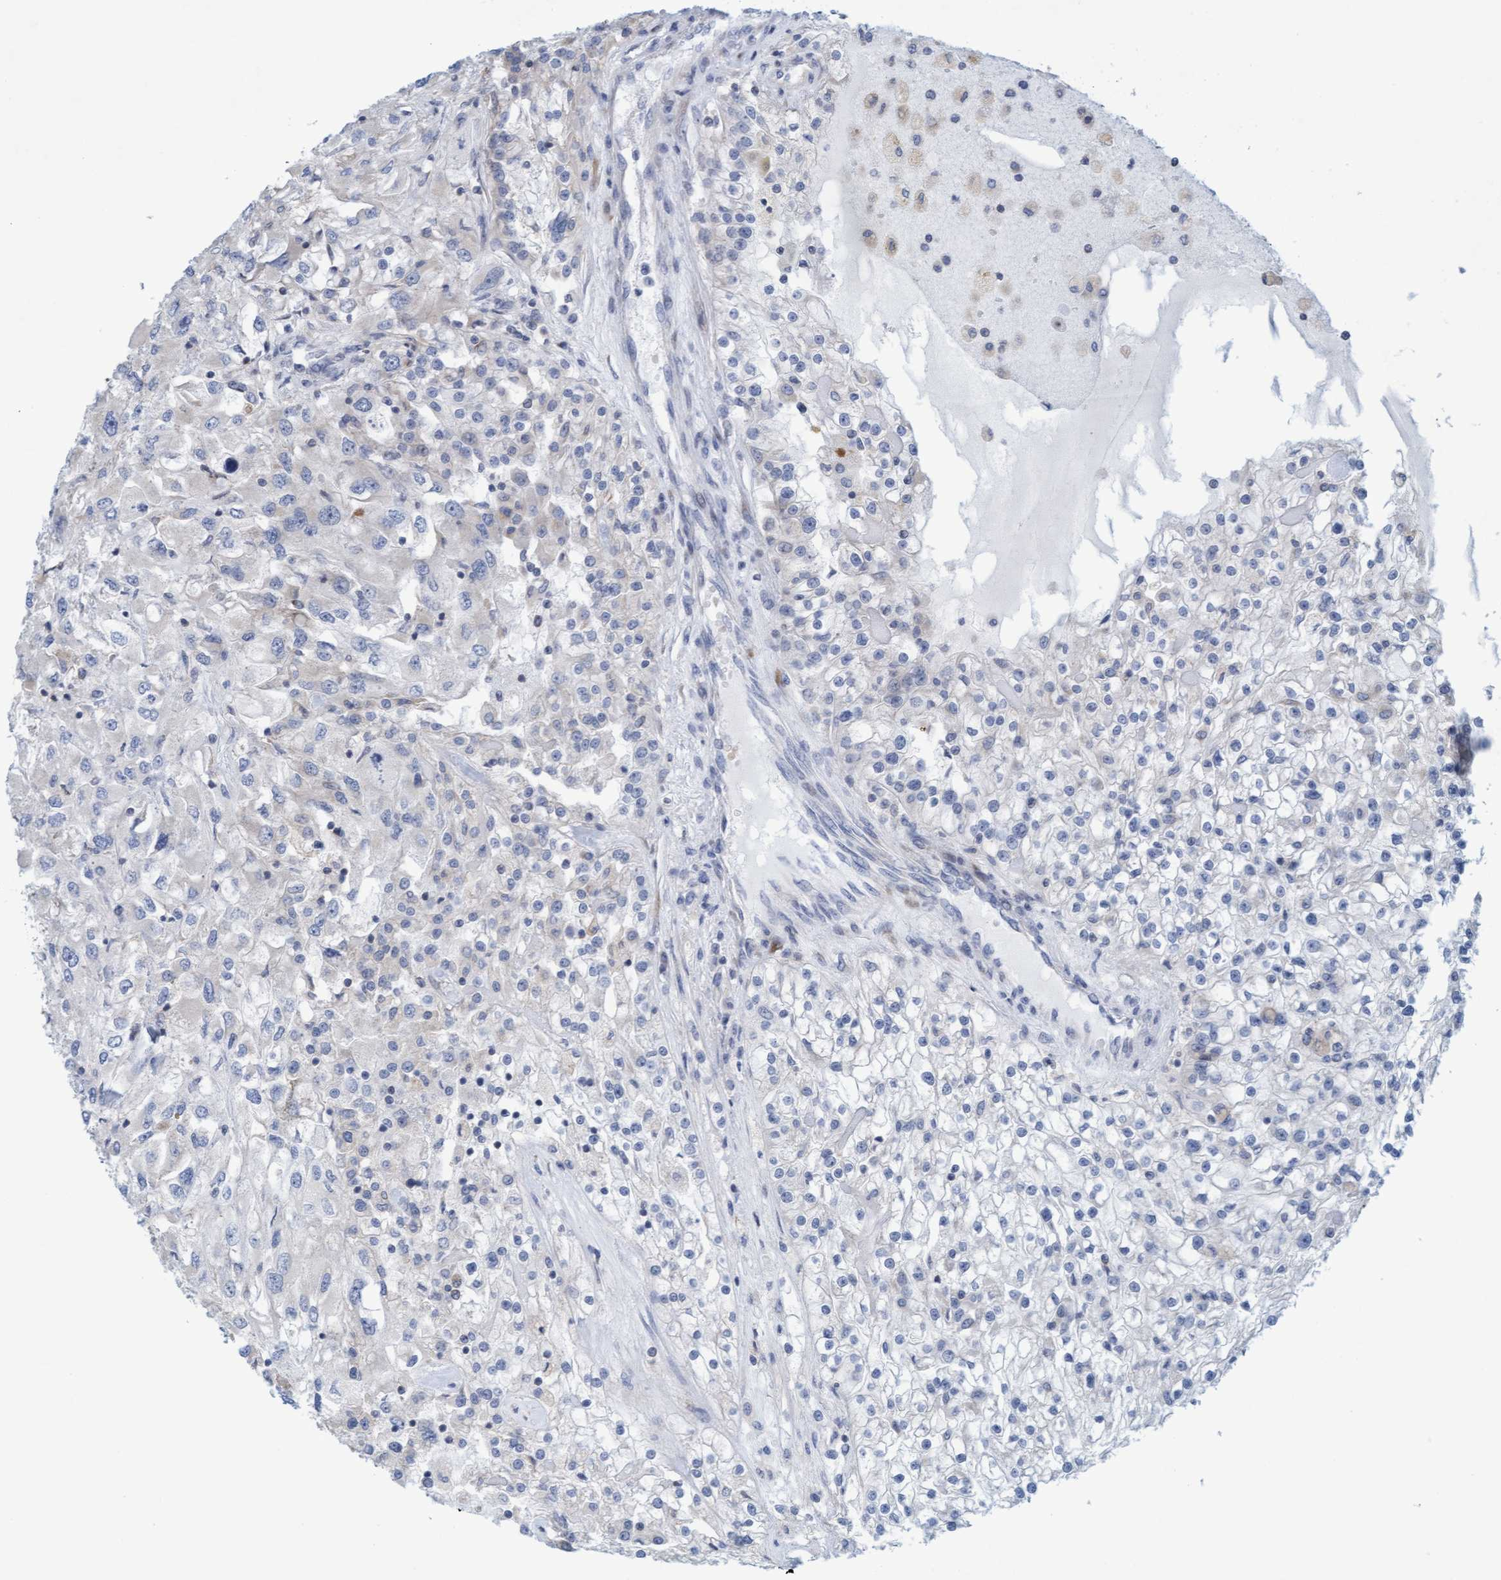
{"staining": {"intensity": "negative", "quantity": "none", "location": "none"}, "tissue": "renal cancer", "cell_type": "Tumor cells", "image_type": "cancer", "snomed": [{"axis": "morphology", "description": "Adenocarcinoma, NOS"}, {"axis": "topography", "description": "Kidney"}], "caption": "This is an IHC micrograph of human adenocarcinoma (renal). There is no expression in tumor cells.", "gene": "SLC28A3", "patient": {"sex": "female", "age": 52}}